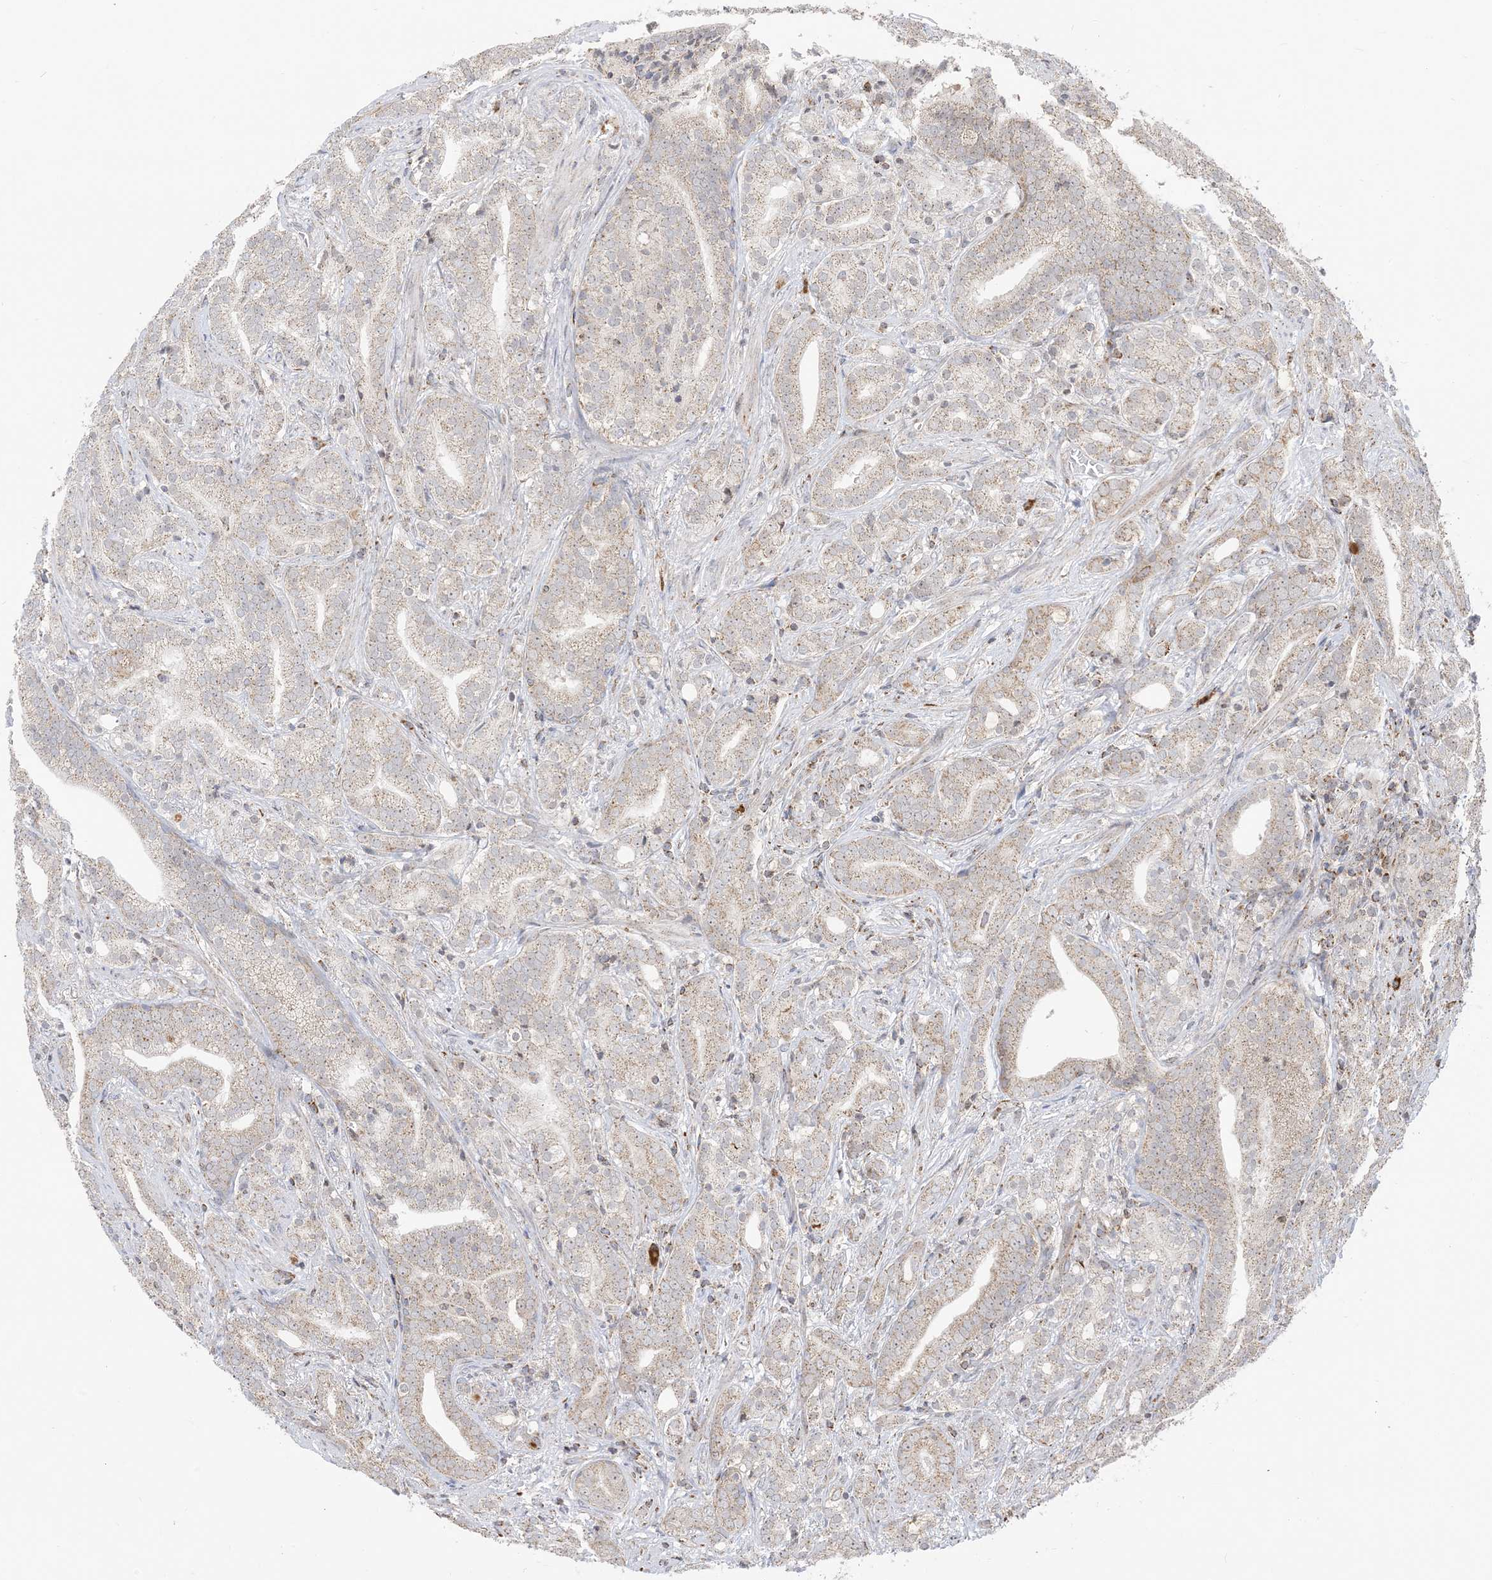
{"staining": {"intensity": "weak", "quantity": "25%-75%", "location": "cytoplasmic/membranous"}, "tissue": "prostate cancer", "cell_type": "Tumor cells", "image_type": "cancer", "snomed": [{"axis": "morphology", "description": "Adenocarcinoma, High grade"}, {"axis": "topography", "description": "Prostate"}], "caption": "Adenocarcinoma (high-grade) (prostate) tissue demonstrates weak cytoplasmic/membranous expression in approximately 25%-75% of tumor cells, visualized by immunohistochemistry.", "gene": "MAPKBP1", "patient": {"sex": "male", "age": 57}}